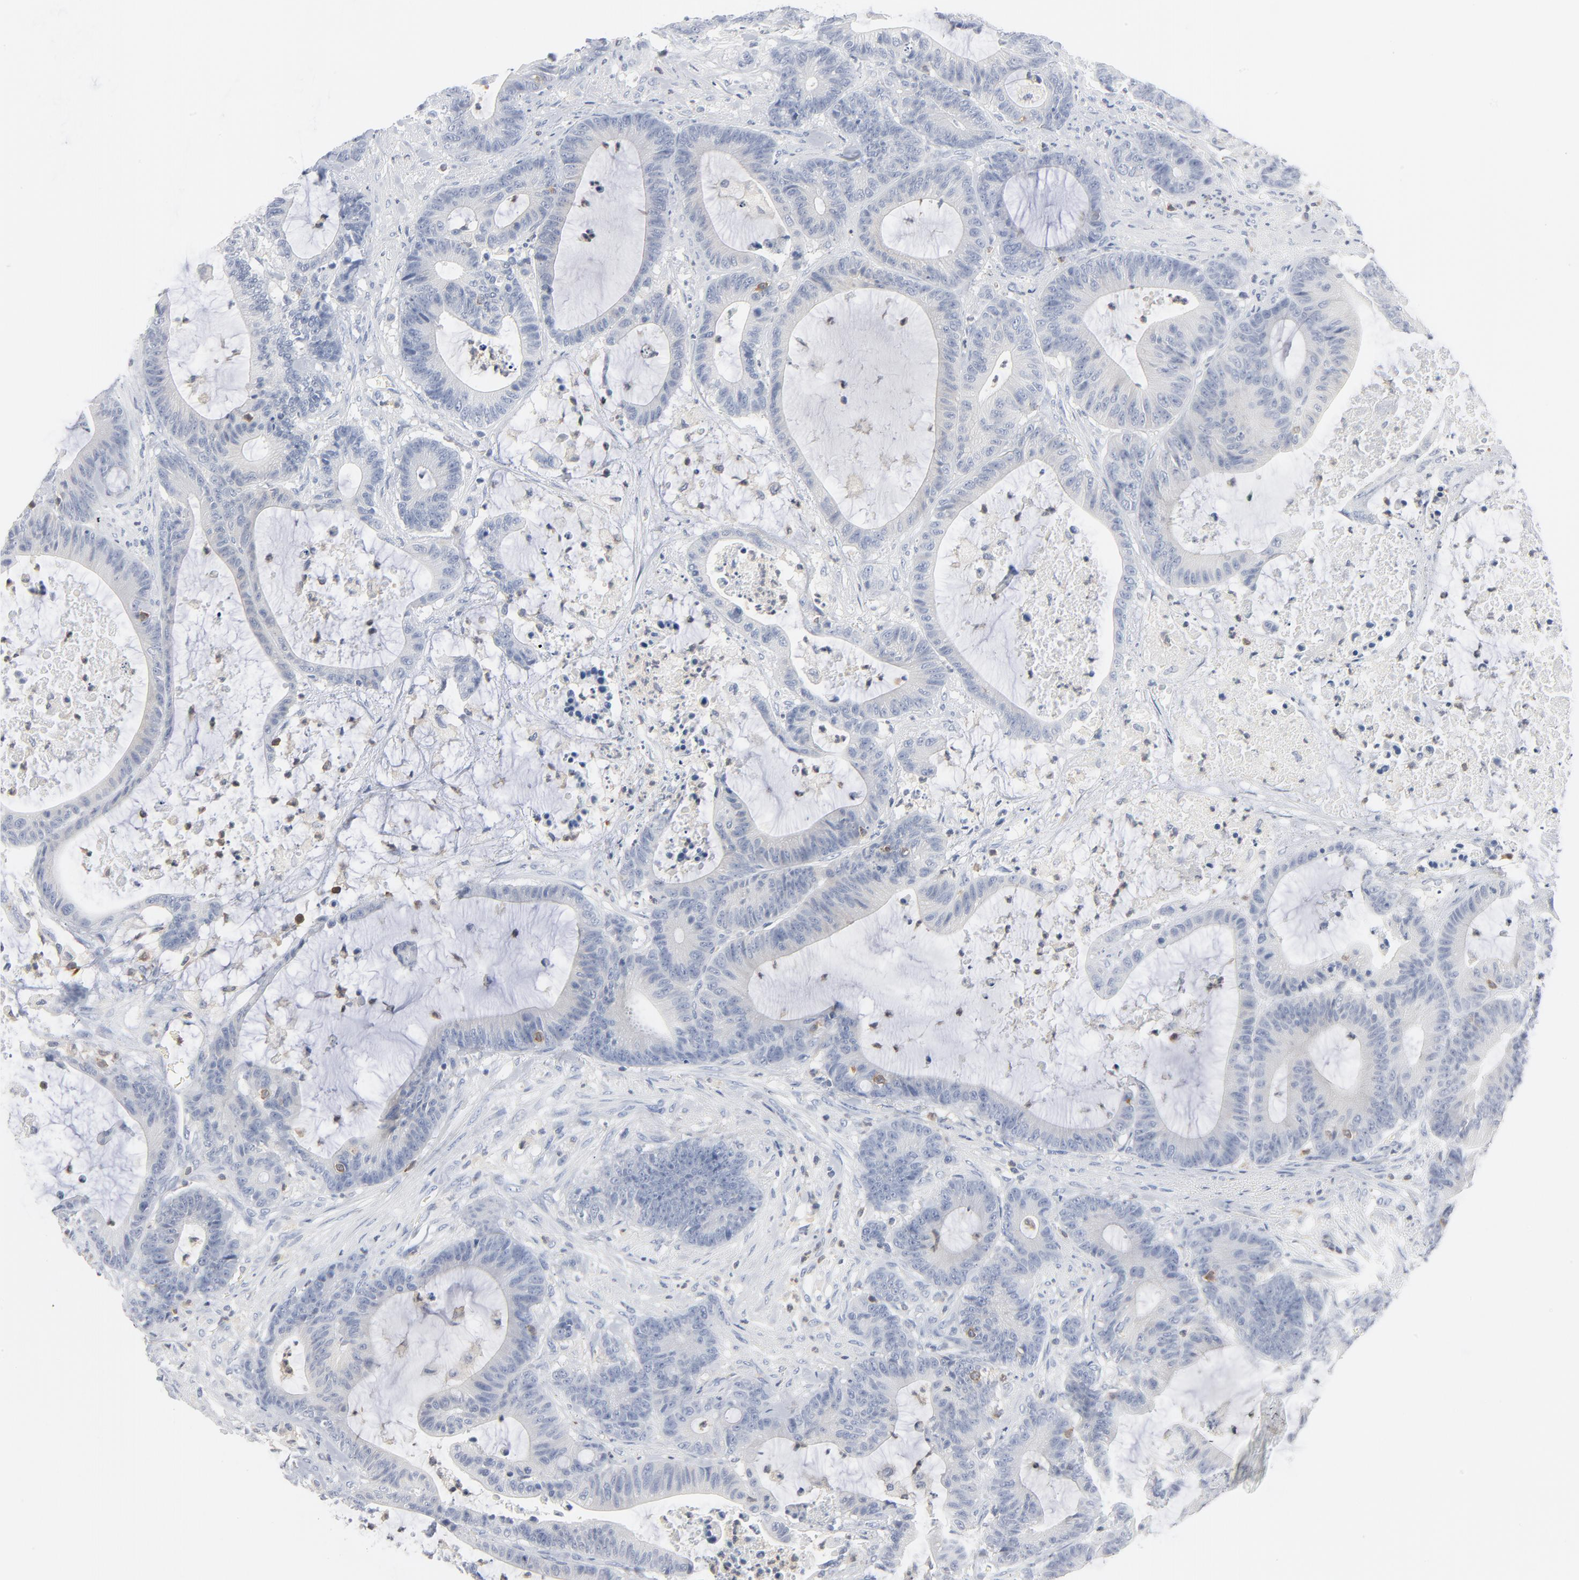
{"staining": {"intensity": "negative", "quantity": "none", "location": "none"}, "tissue": "colorectal cancer", "cell_type": "Tumor cells", "image_type": "cancer", "snomed": [{"axis": "morphology", "description": "Adenocarcinoma, NOS"}, {"axis": "topography", "description": "Colon"}], "caption": "A high-resolution image shows immunohistochemistry staining of adenocarcinoma (colorectal), which exhibits no significant positivity in tumor cells. (DAB immunohistochemistry visualized using brightfield microscopy, high magnification).", "gene": "PTK2B", "patient": {"sex": "female", "age": 84}}